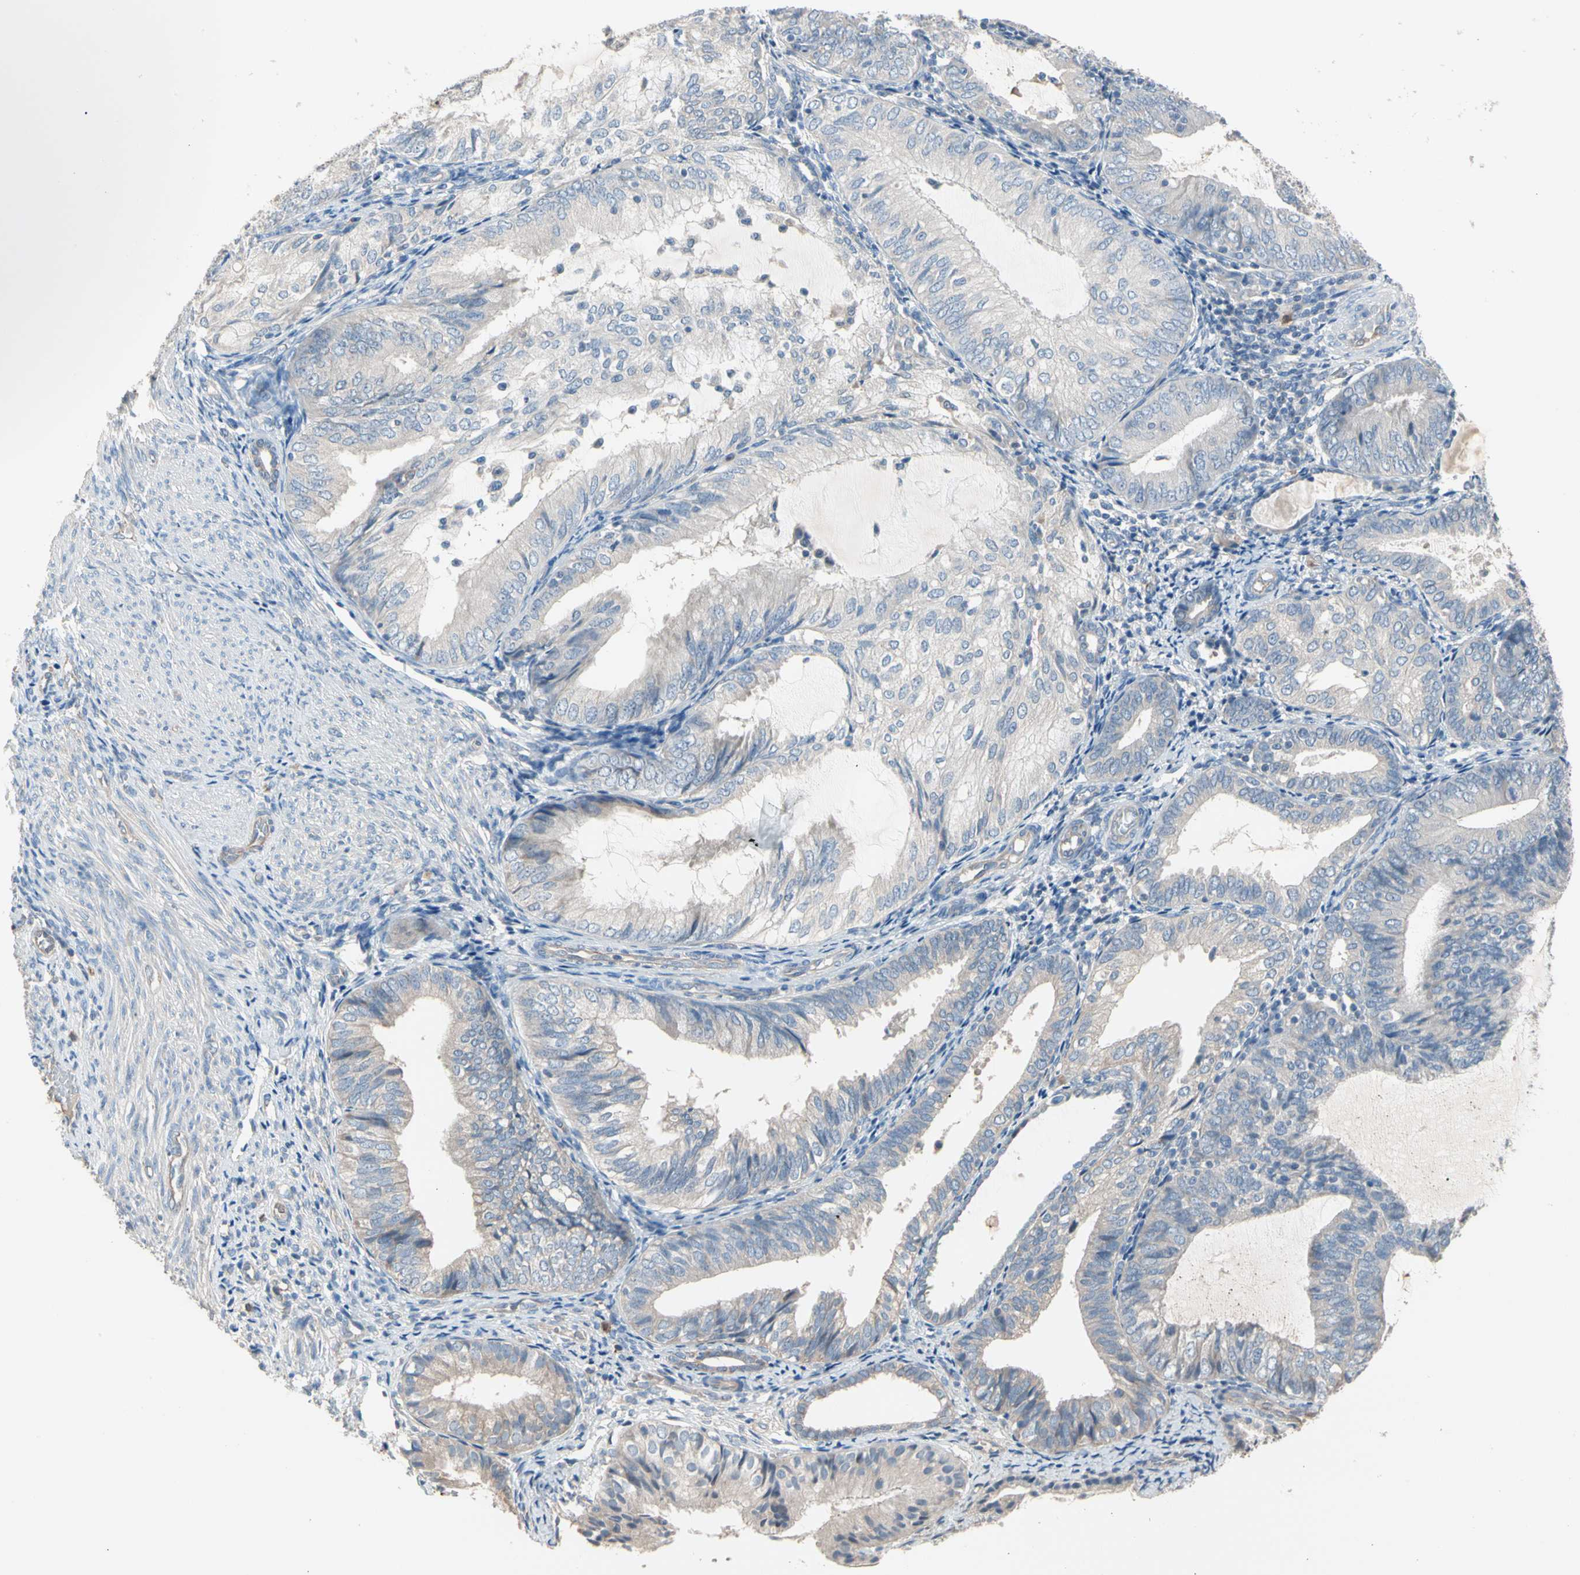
{"staining": {"intensity": "negative", "quantity": "none", "location": "none"}, "tissue": "endometrial cancer", "cell_type": "Tumor cells", "image_type": "cancer", "snomed": [{"axis": "morphology", "description": "Adenocarcinoma, NOS"}, {"axis": "topography", "description": "Endometrium"}], "caption": "Tumor cells show no significant protein positivity in endometrial adenocarcinoma.", "gene": "BBOX1", "patient": {"sex": "female", "age": 81}}